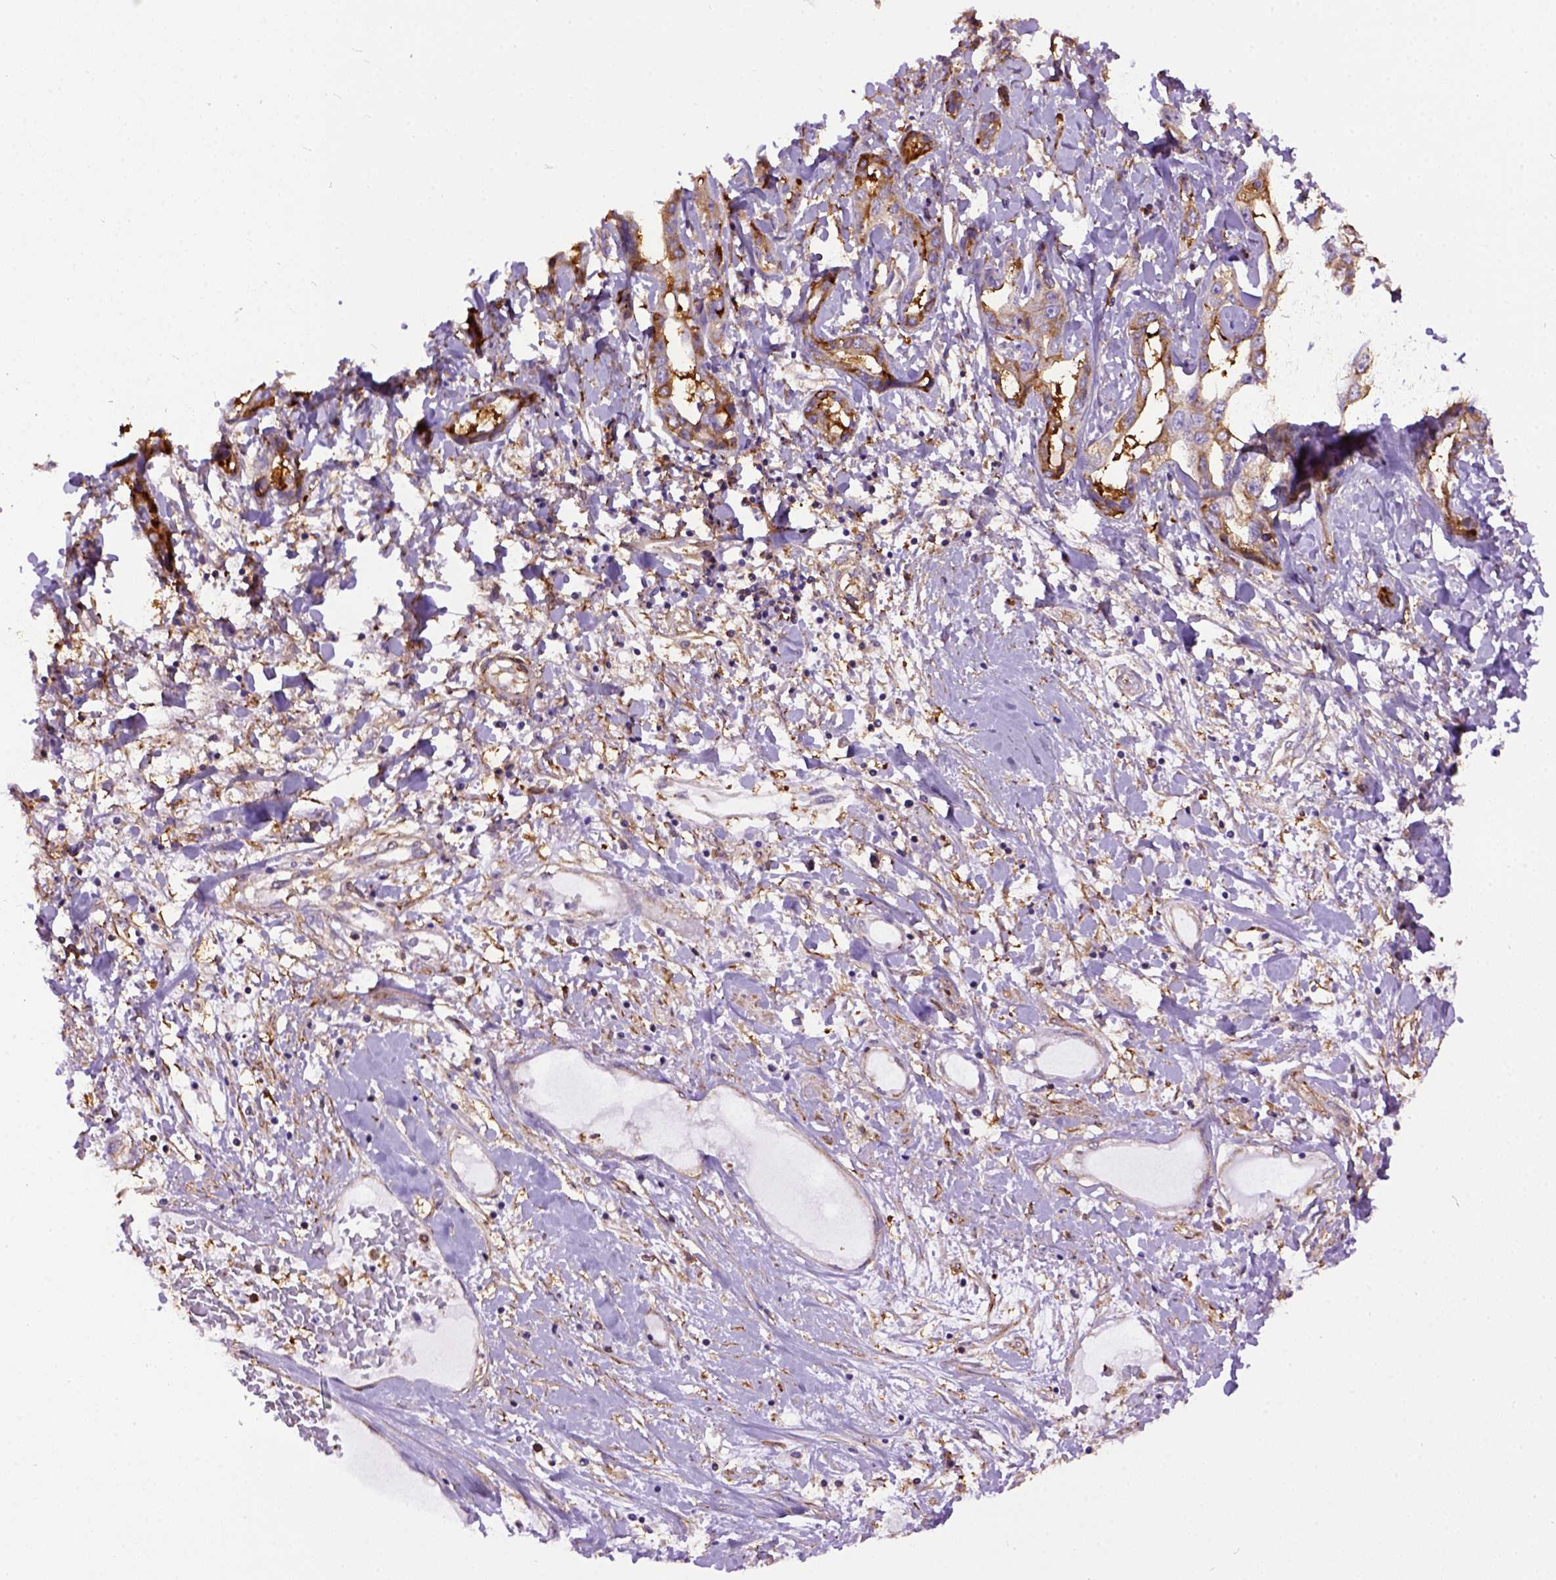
{"staining": {"intensity": "moderate", "quantity": ">75%", "location": "cytoplasmic/membranous"}, "tissue": "liver cancer", "cell_type": "Tumor cells", "image_type": "cancer", "snomed": [{"axis": "morphology", "description": "Cholangiocarcinoma"}, {"axis": "topography", "description": "Liver"}], "caption": "A medium amount of moderate cytoplasmic/membranous staining is present in about >75% of tumor cells in liver cholangiocarcinoma tissue. (Brightfield microscopy of DAB IHC at high magnification).", "gene": "MVP", "patient": {"sex": "male", "age": 59}}